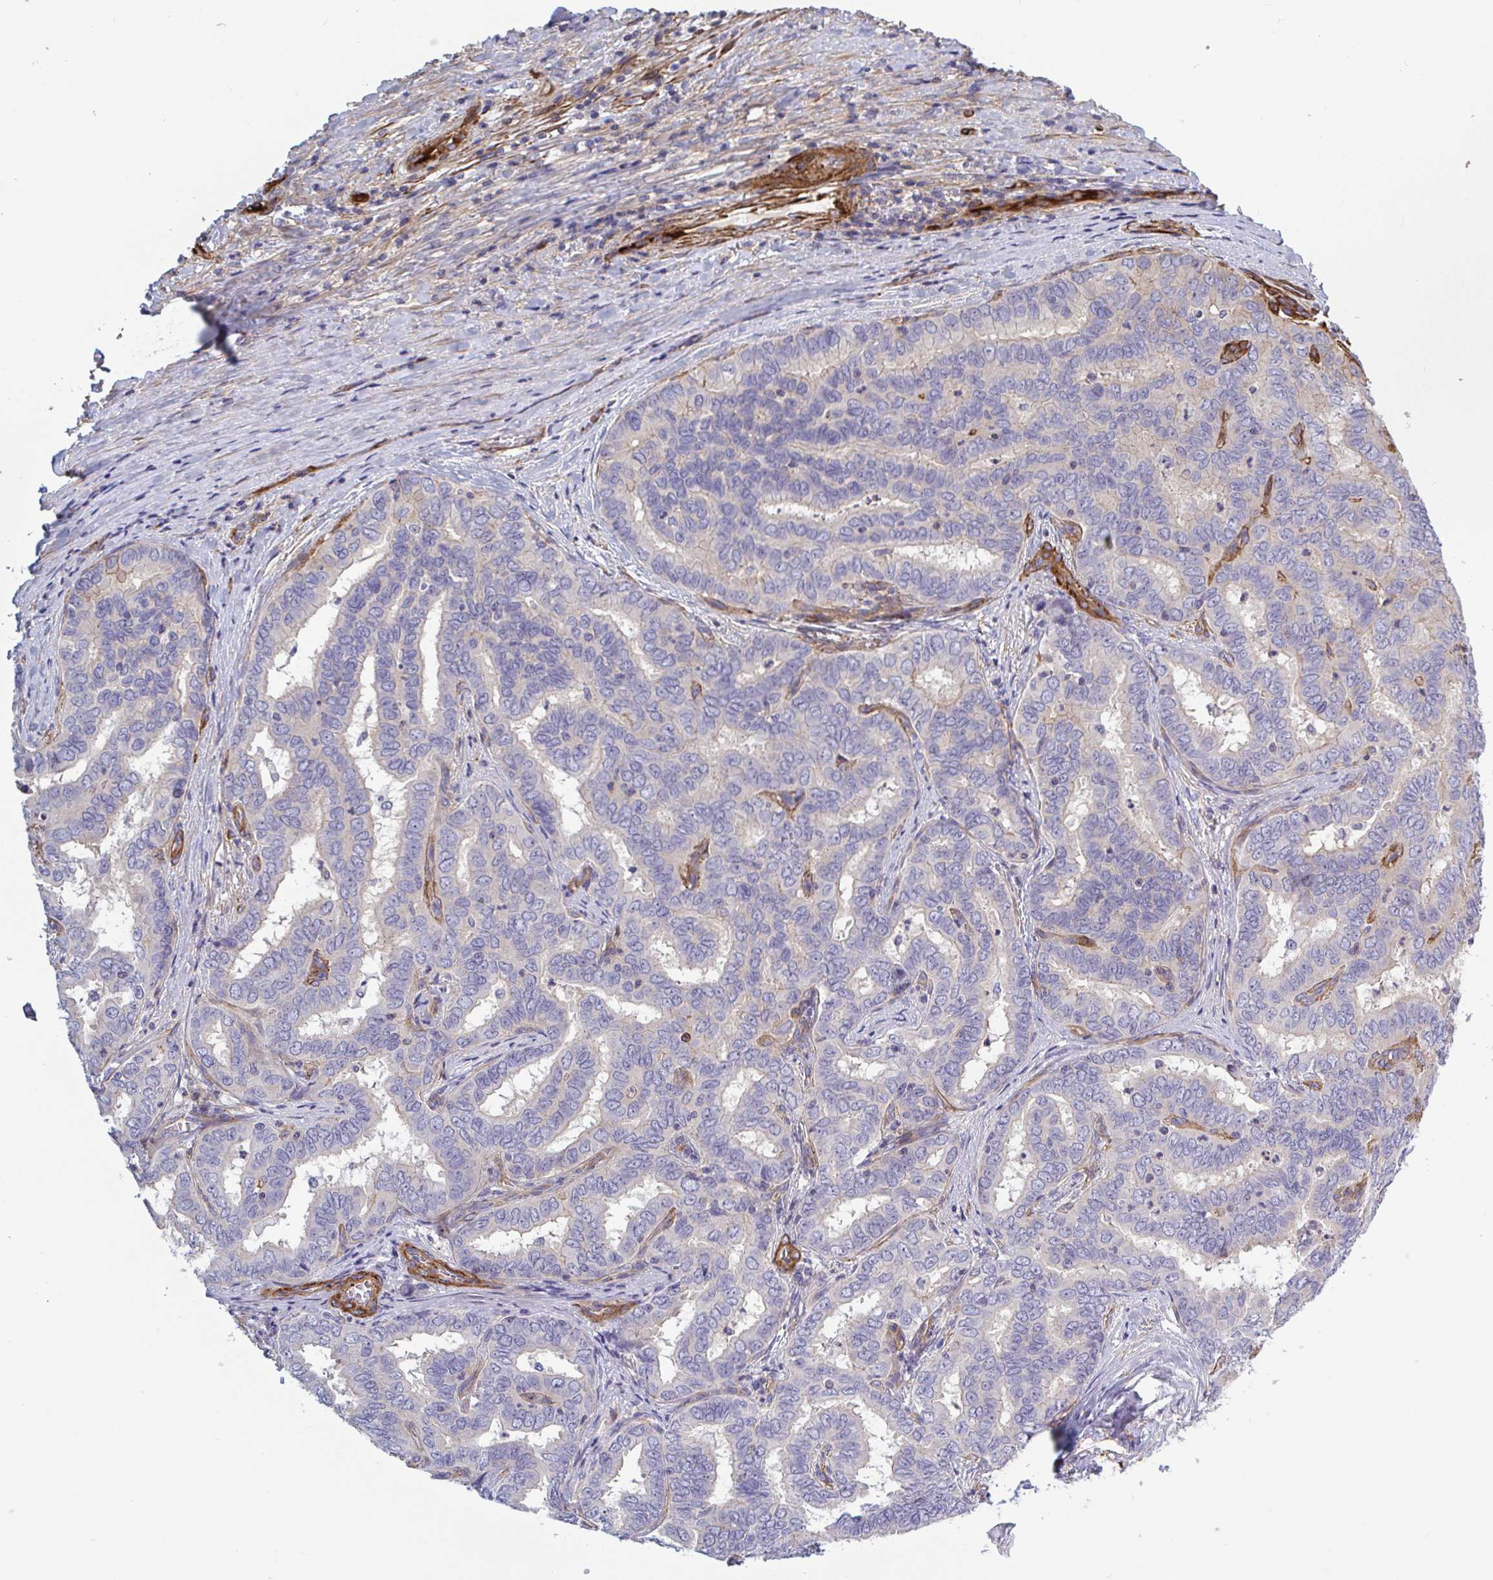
{"staining": {"intensity": "weak", "quantity": "<25%", "location": "cytoplasmic/membranous"}, "tissue": "liver cancer", "cell_type": "Tumor cells", "image_type": "cancer", "snomed": [{"axis": "morphology", "description": "Cholangiocarcinoma"}, {"axis": "topography", "description": "Liver"}], "caption": "Histopathology image shows no protein positivity in tumor cells of liver cholangiocarcinoma tissue.", "gene": "SHISA7", "patient": {"sex": "female", "age": 64}}